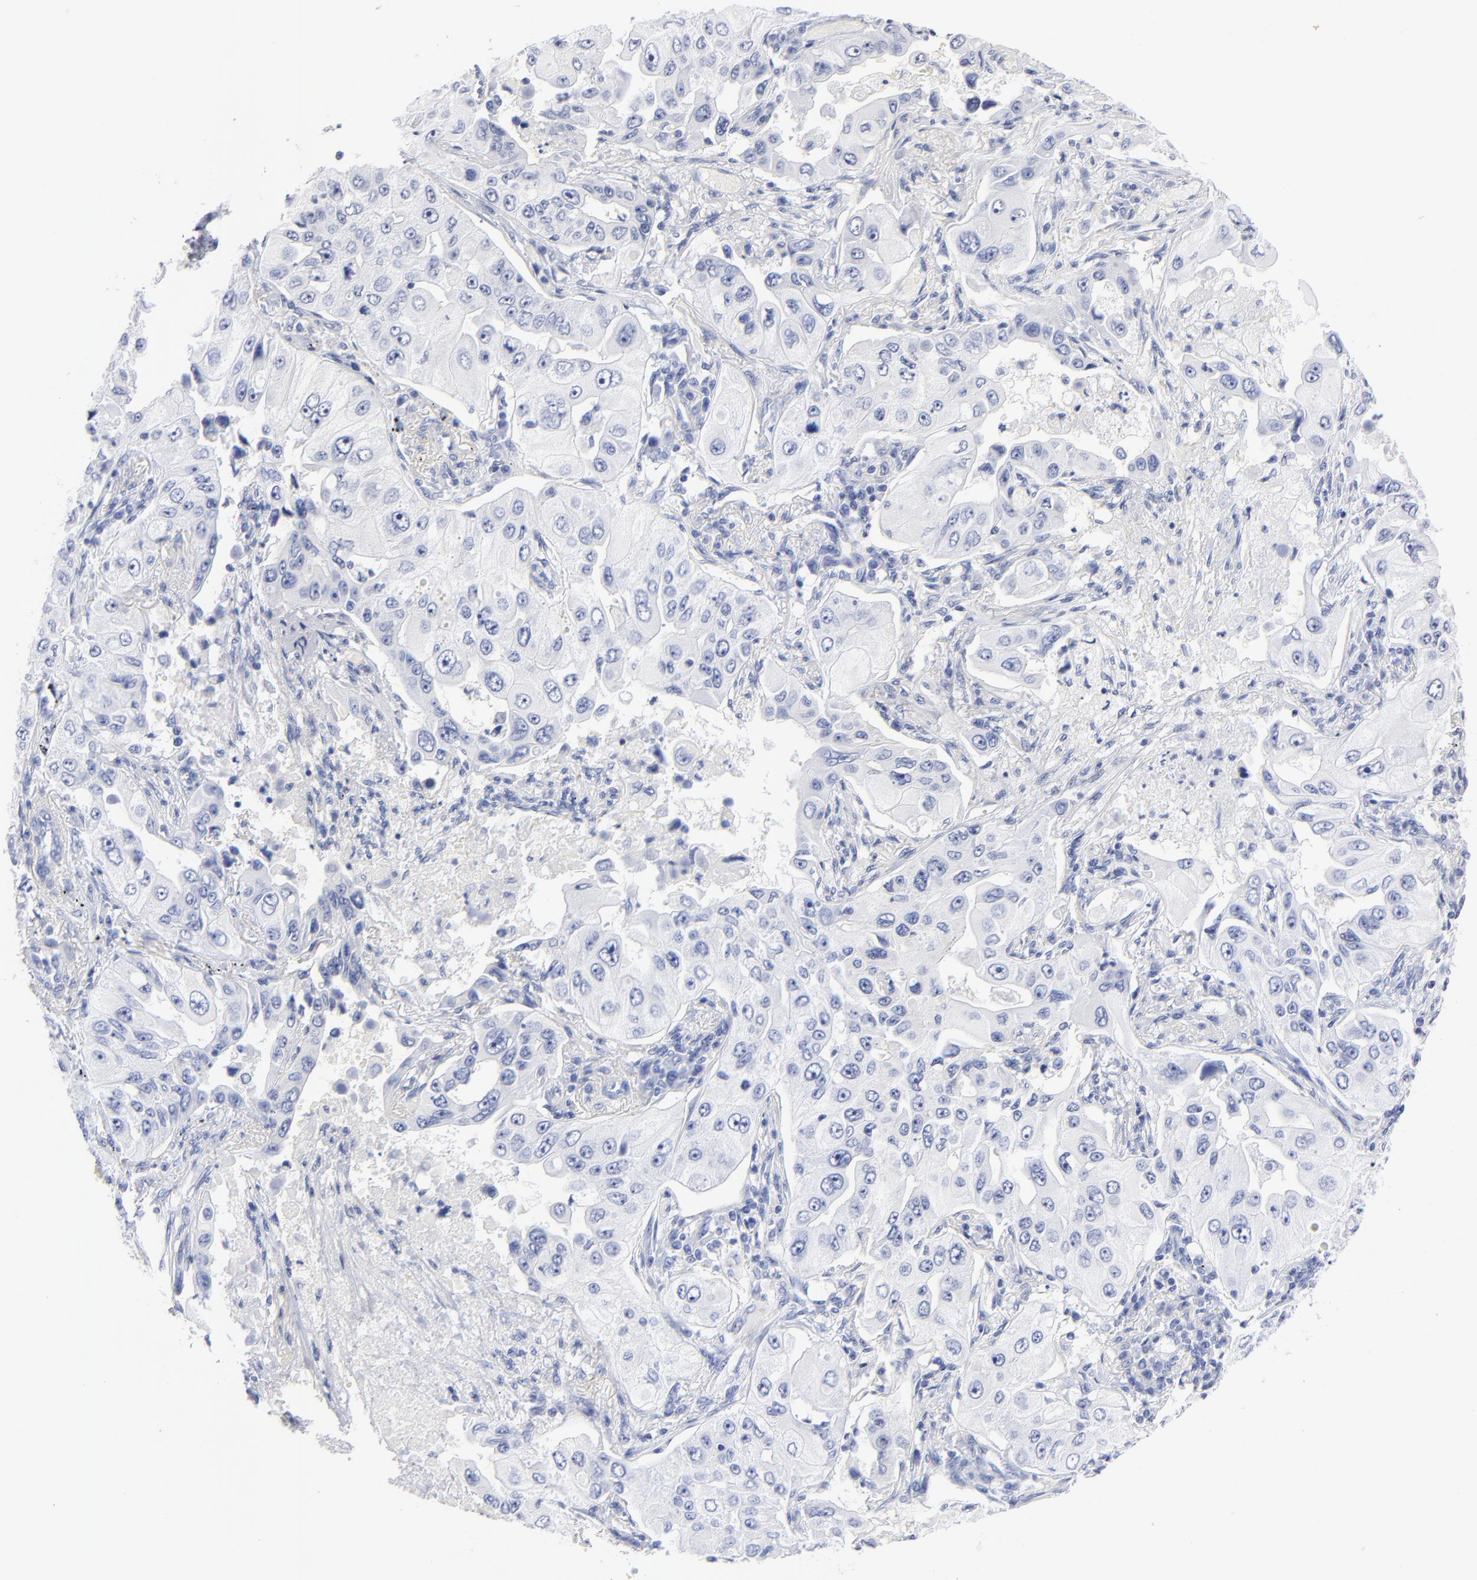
{"staining": {"intensity": "negative", "quantity": "none", "location": "none"}, "tissue": "lung cancer", "cell_type": "Tumor cells", "image_type": "cancer", "snomed": [{"axis": "morphology", "description": "Adenocarcinoma, NOS"}, {"axis": "topography", "description": "Lung"}], "caption": "Immunohistochemical staining of lung cancer displays no significant positivity in tumor cells.", "gene": "ACY1", "patient": {"sex": "male", "age": 84}}